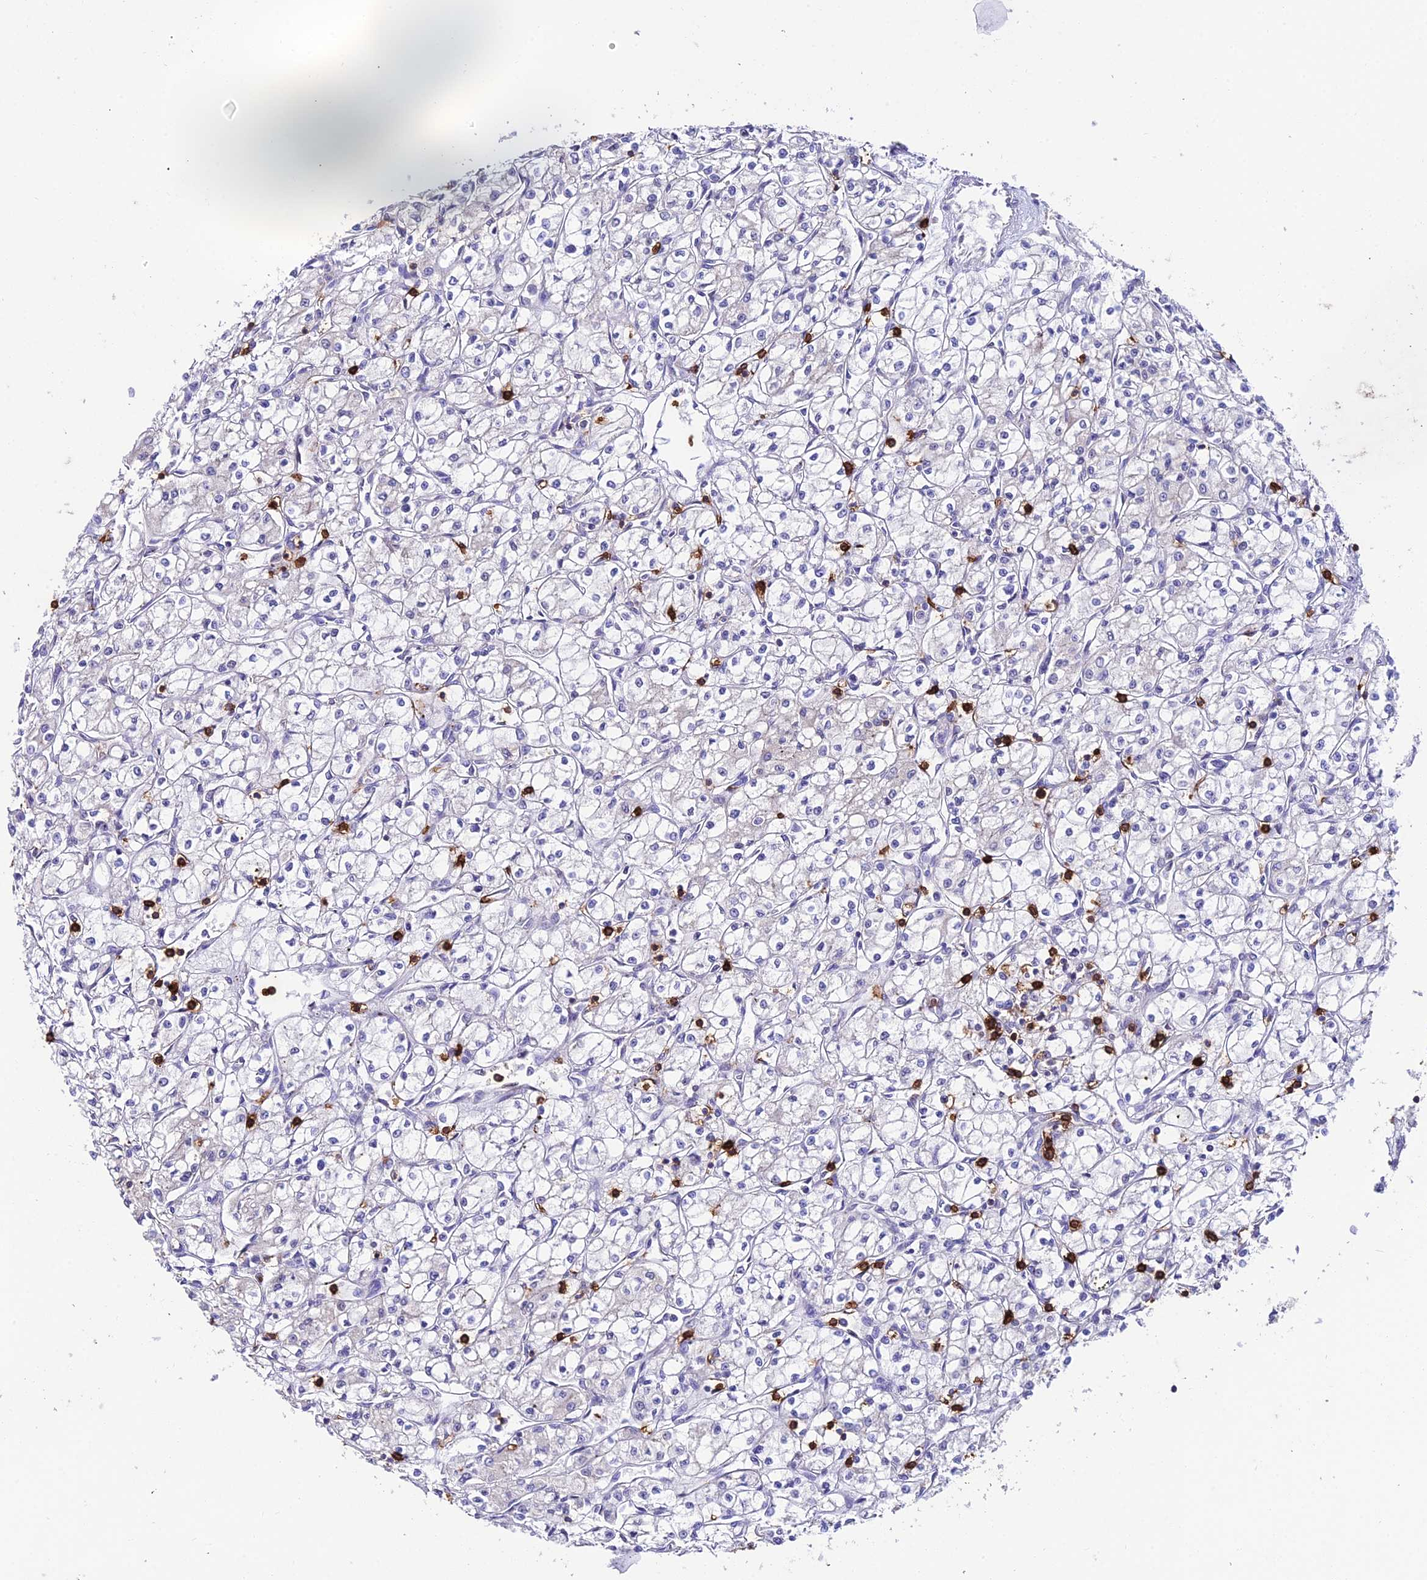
{"staining": {"intensity": "negative", "quantity": "none", "location": "none"}, "tissue": "renal cancer", "cell_type": "Tumor cells", "image_type": "cancer", "snomed": [{"axis": "morphology", "description": "Adenocarcinoma, NOS"}, {"axis": "topography", "description": "Kidney"}], "caption": "Human adenocarcinoma (renal) stained for a protein using IHC shows no staining in tumor cells.", "gene": "PTPRCAP", "patient": {"sex": "male", "age": 59}}